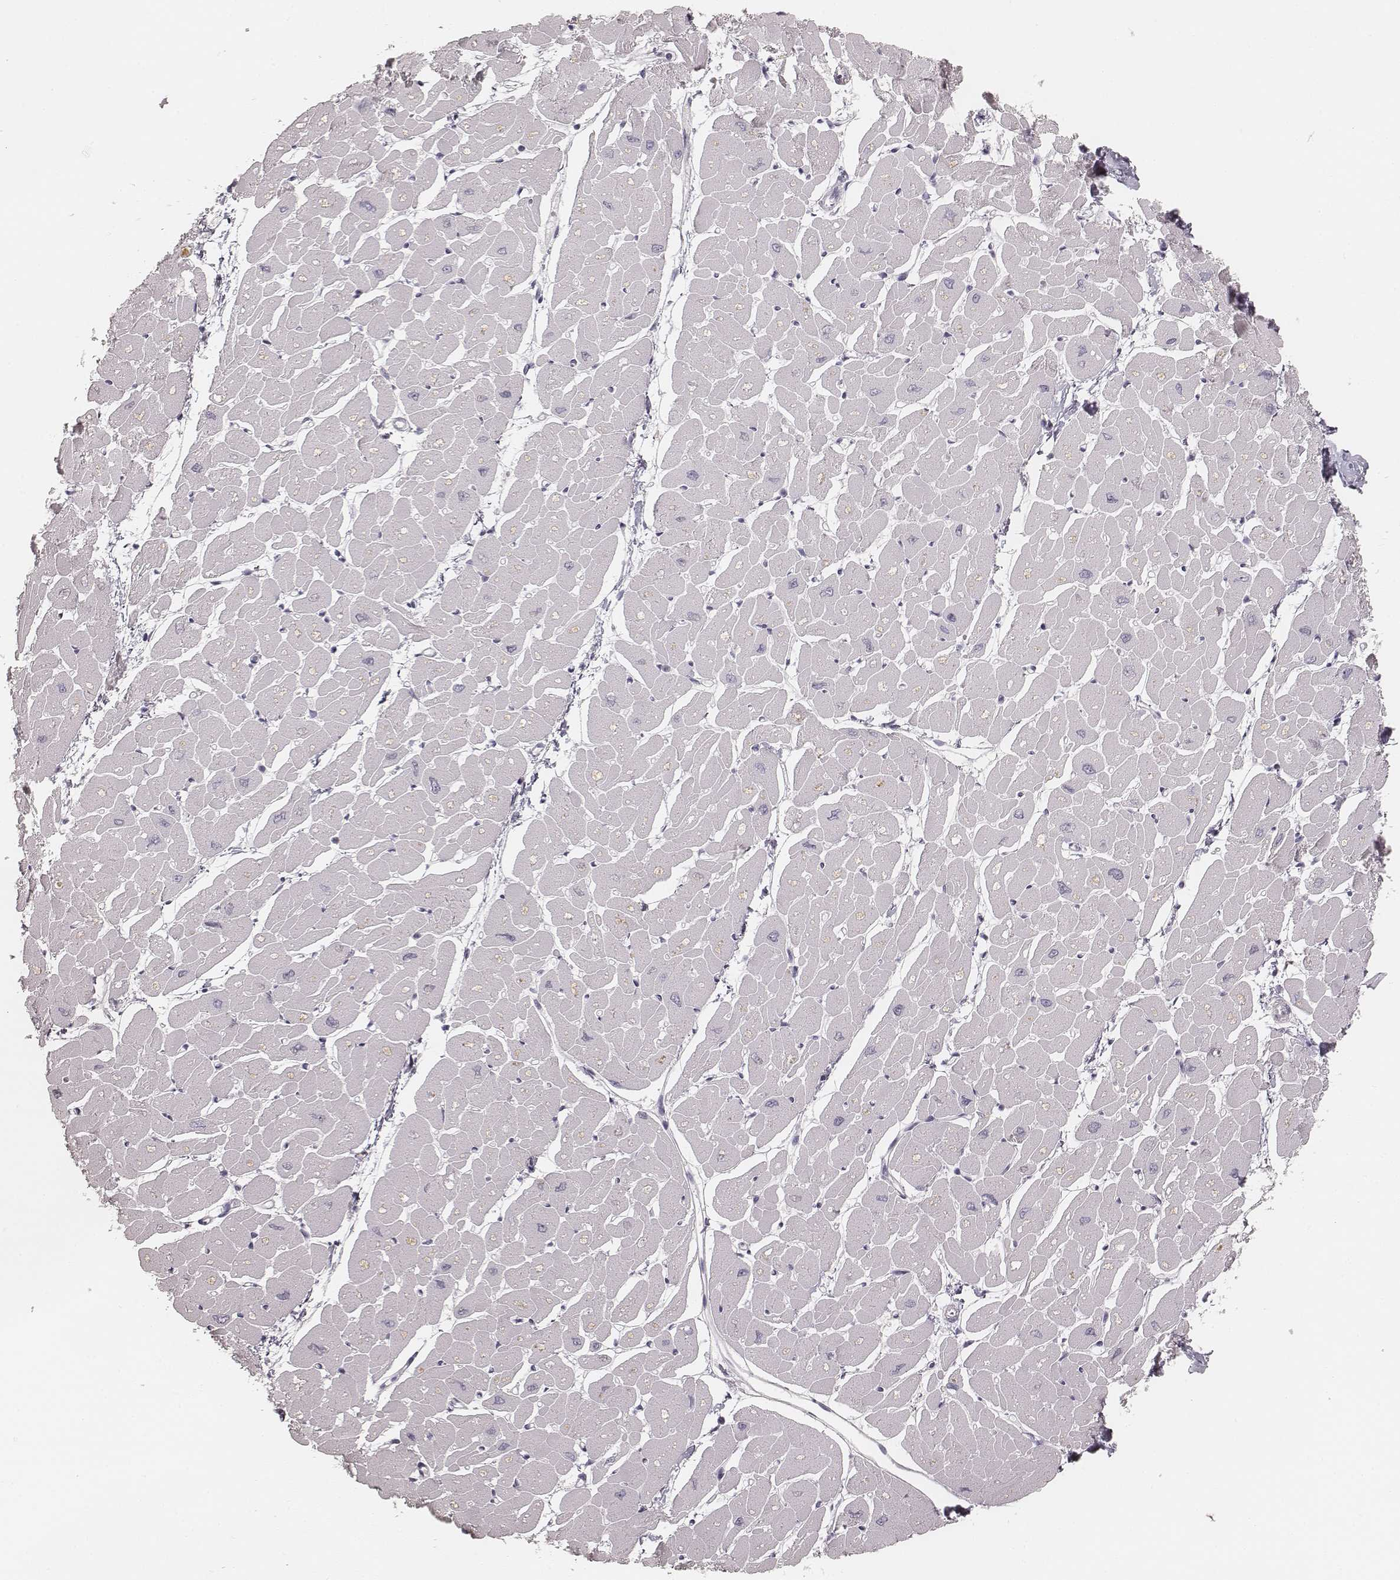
{"staining": {"intensity": "negative", "quantity": "none", "location": "none"}, "tissue": "heart muscle", "cell_type": "Cardiomyocytes", "image_type": "normal", "snomed": [{"axis": "morphology", "description": "Normal tissue, NOS"}, {"axis": "topography", "description": "Heart"}], "caption": "An IHC micrograph of benign heart muscle is shown. There is no staining in cardiomyocytes of heart muscle. The staining is performed using DAB brown chromogen with nuclei counter-stained in using hematoxylin.", "gene": "KRT31", "patient": {"sex": "male", "age": 57}}